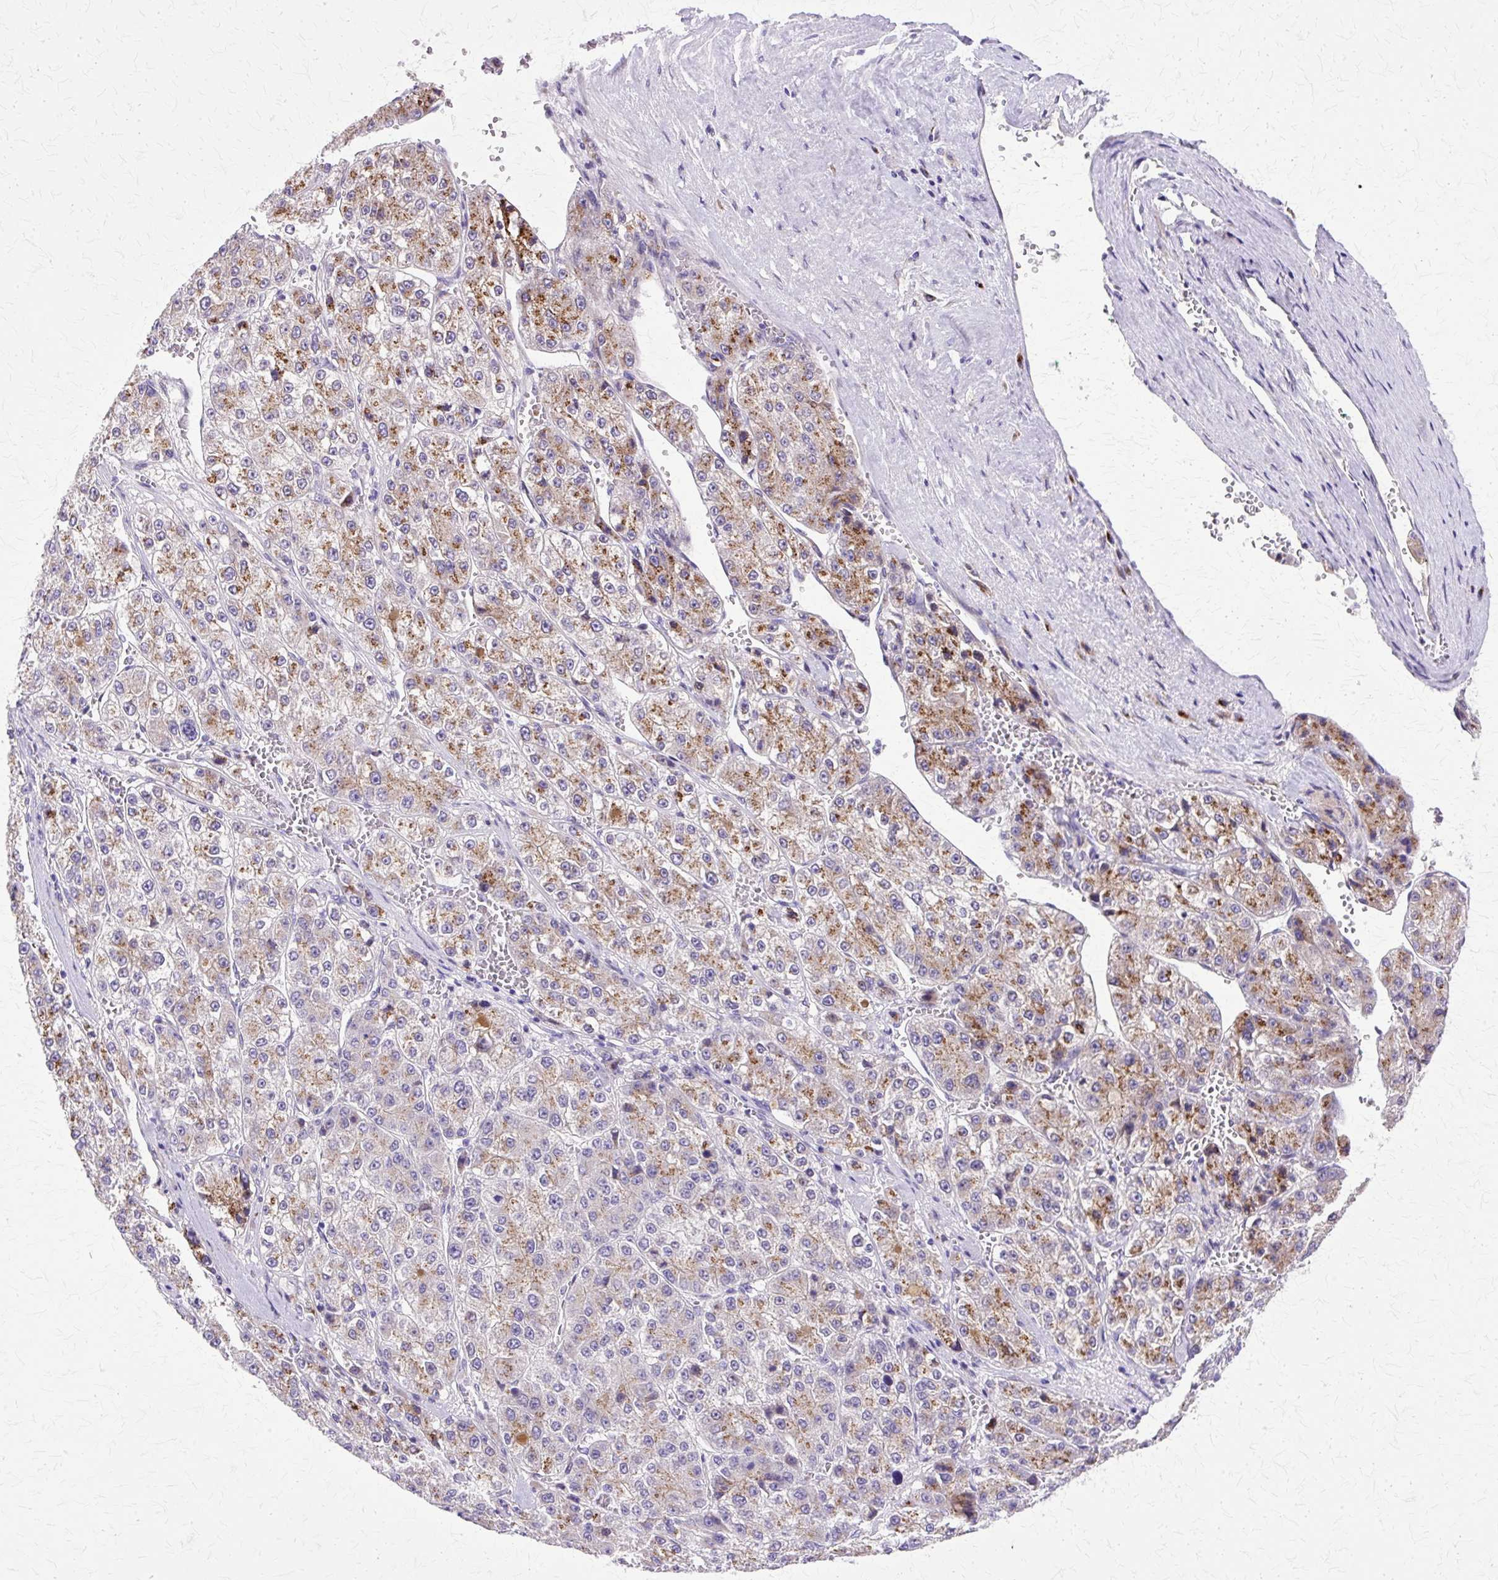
{"staining": {"intensity": "moderate", "quantity": "25%-75%", "location": "cytoplasmic/membranous"}, "tissue": "liver cancer", "cell_type": "Tumor cells", "image_type": "cancer", "snomed": [{"axis": "morphology", "description": "Carcinoma, Hepatocellular, NOS"}, {"axis": "topography", "description": "Liver"}], "caption": "Immunohistochemistry (IHC) histopathology image of neoplastic tissue: human hepatocellular carcinoma (liver) stained using IHC demonstrates medium levels of moderate protein expression localized specifically in the cytoplasmic/membranous of tumor cells, appearing as a cytoplasmic/membranous brown color.", "gene": "TBC1D3G", "patient": {"sex": "female", "age": 73}}